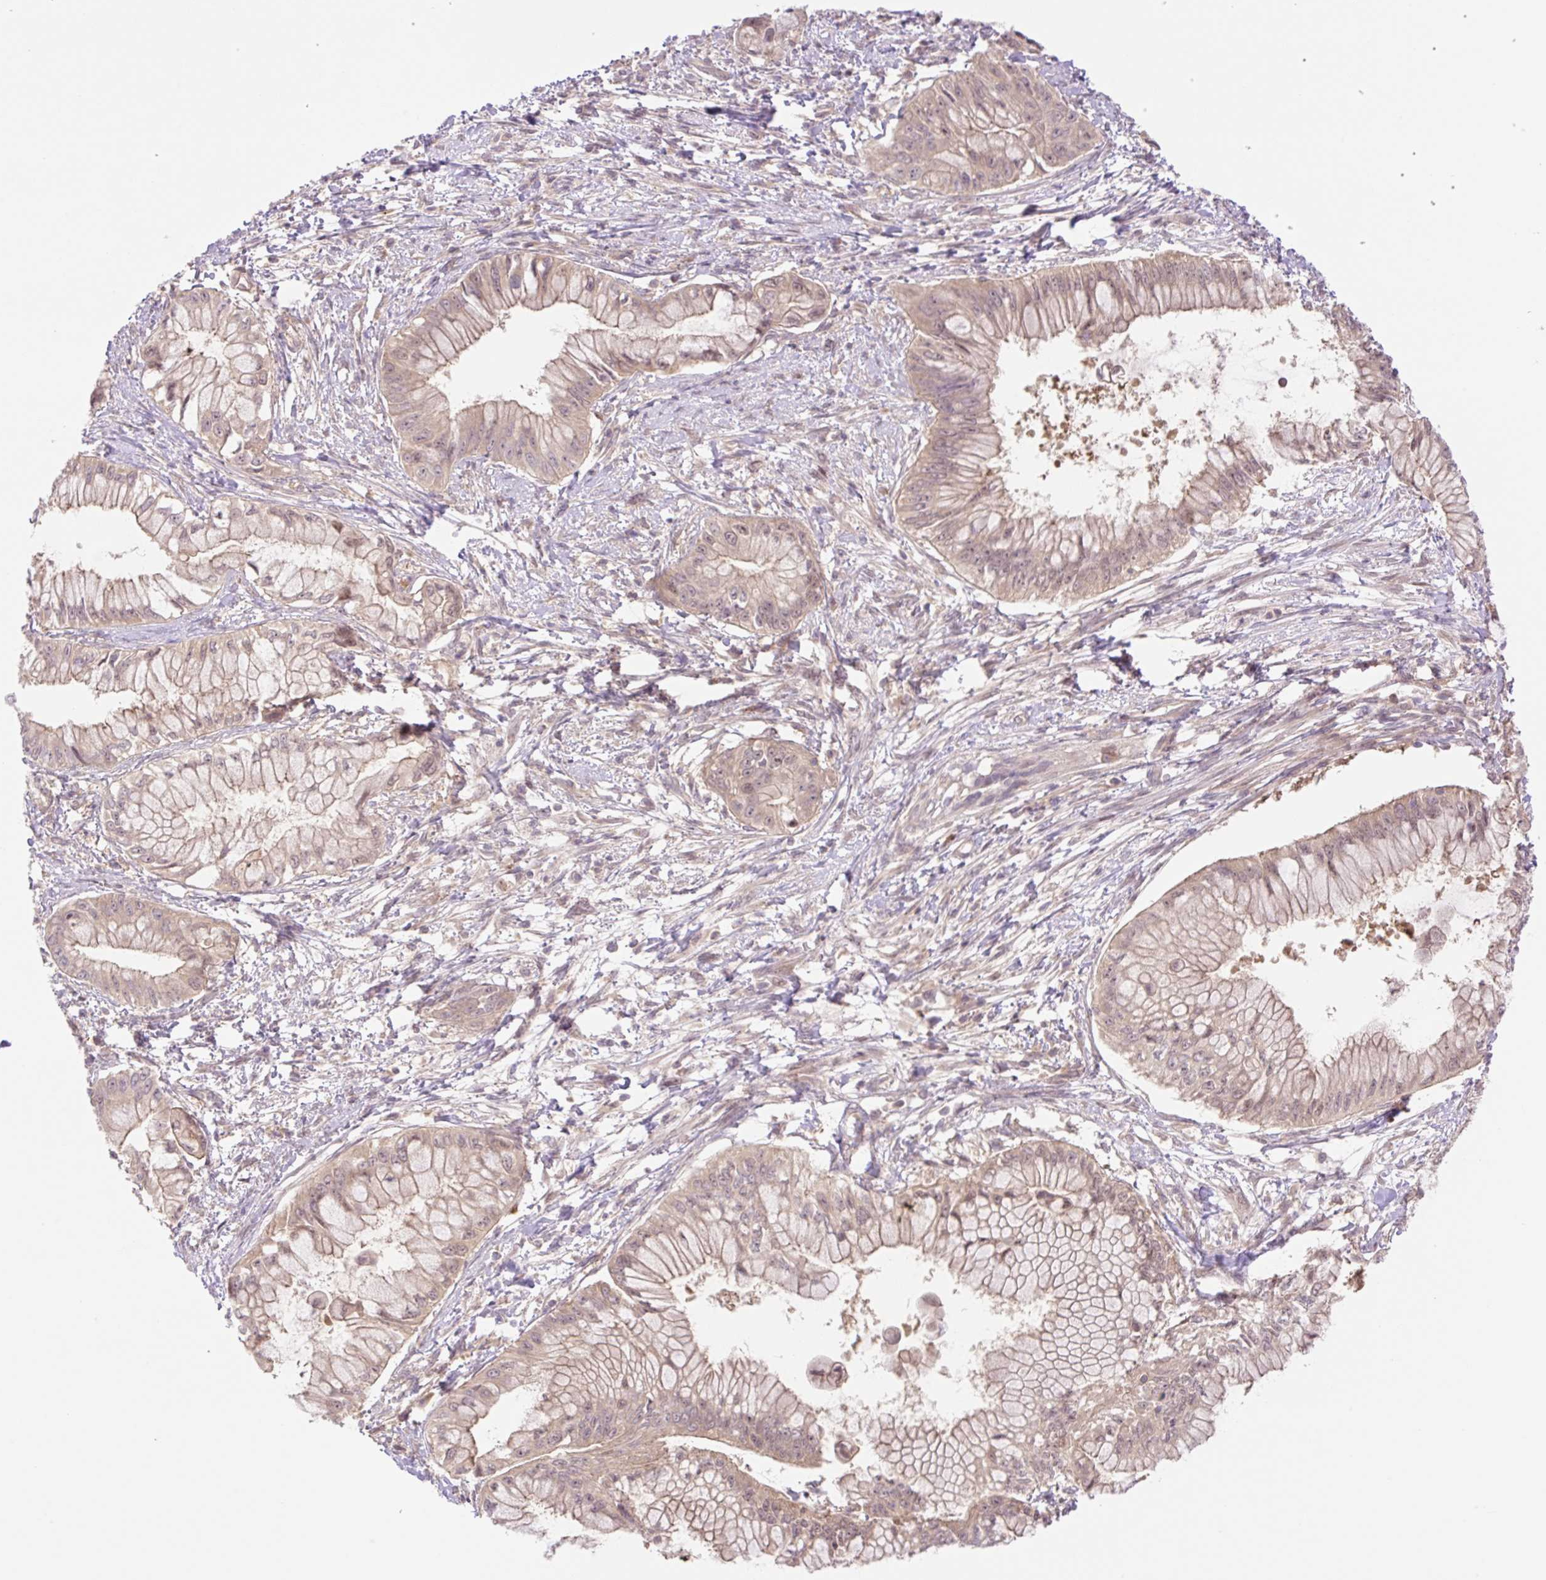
{"staining": {"intensity": "weak", "quantity": ">75%", "location": "cytoplasmic/membranous,nuclear"}, "tissue": "pancreatic cancer", "cell_type": "Tumor cells", "image_type": "cancer", "snomed": [{"axis": "morphology", "description": "Adenocarcinoma, NOS"}, {"axis": "topography", "description": "Pancreas"}], "caption": "This image reveals pancreatic cancer (adenocarcinoma) stained with IHC to label a protein in brown. The cytoplasmic/membranous and nuclear of tumor cells show weak positivity for the protein. Nuclei are counter-stained blue.", "gene": "VPS25", "patient": {"sex": "male", "age": 48}}